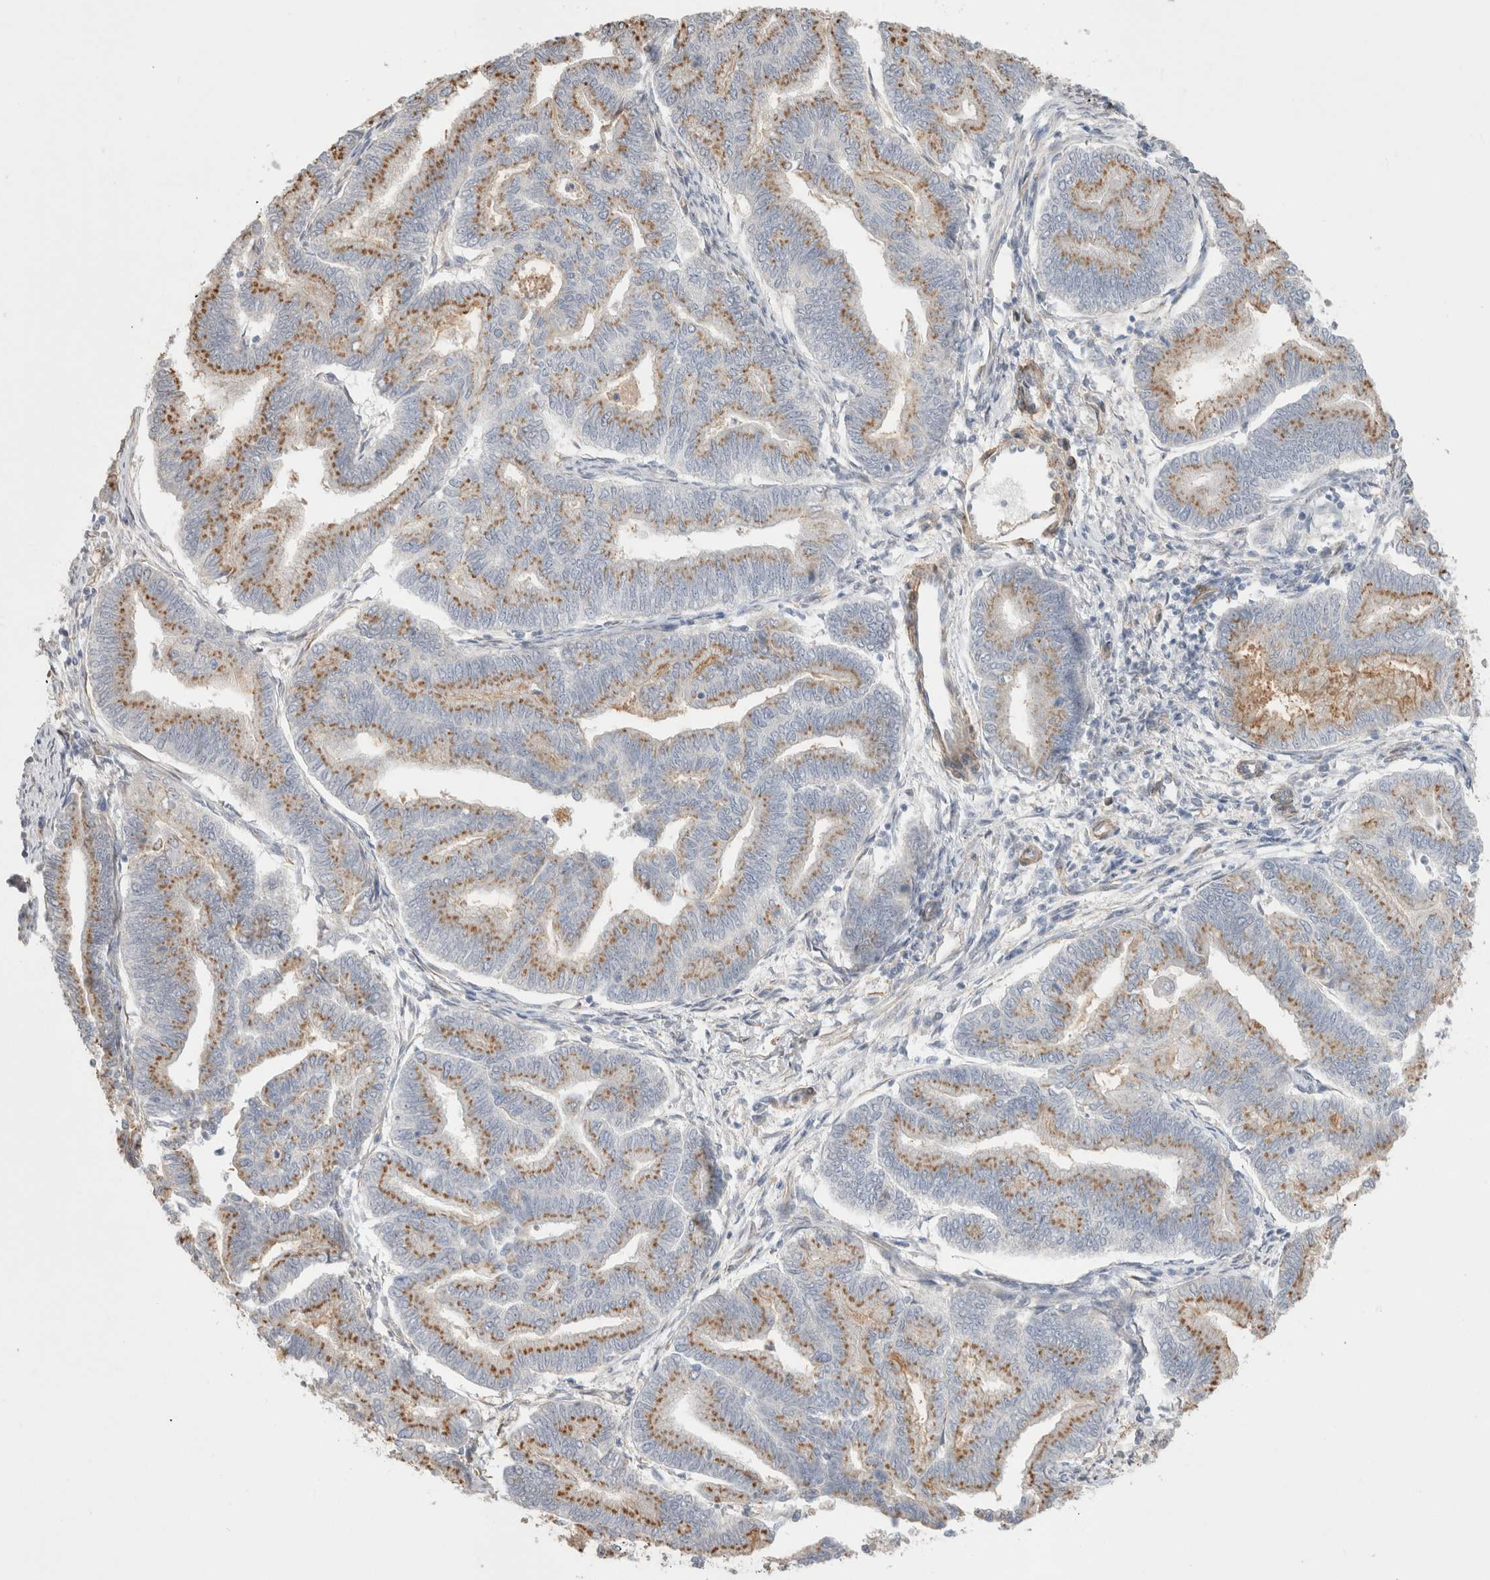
{"staining": {"intensity": "moderate", "quantity": ">75%", "location": "cytoplasmic/membranous"}, "tissue": "endometrial cancer", "cell_type": "Tumor cells", "image_type": "cancer", "snomed": [{"axis": "morphology", "description": "Adenocarcinoma, NOS"}, {"axis": "topography", "description": "Endometrium"}], "caption": "An image showing moderate cytoplasmic/membranous positivity in approximately >75% of tumor cells in endometrial cancer, as visualized by brown immunohistochemical staining.", "gene": "CAAP1", "patient": {"sex": "female", "age": 79}}